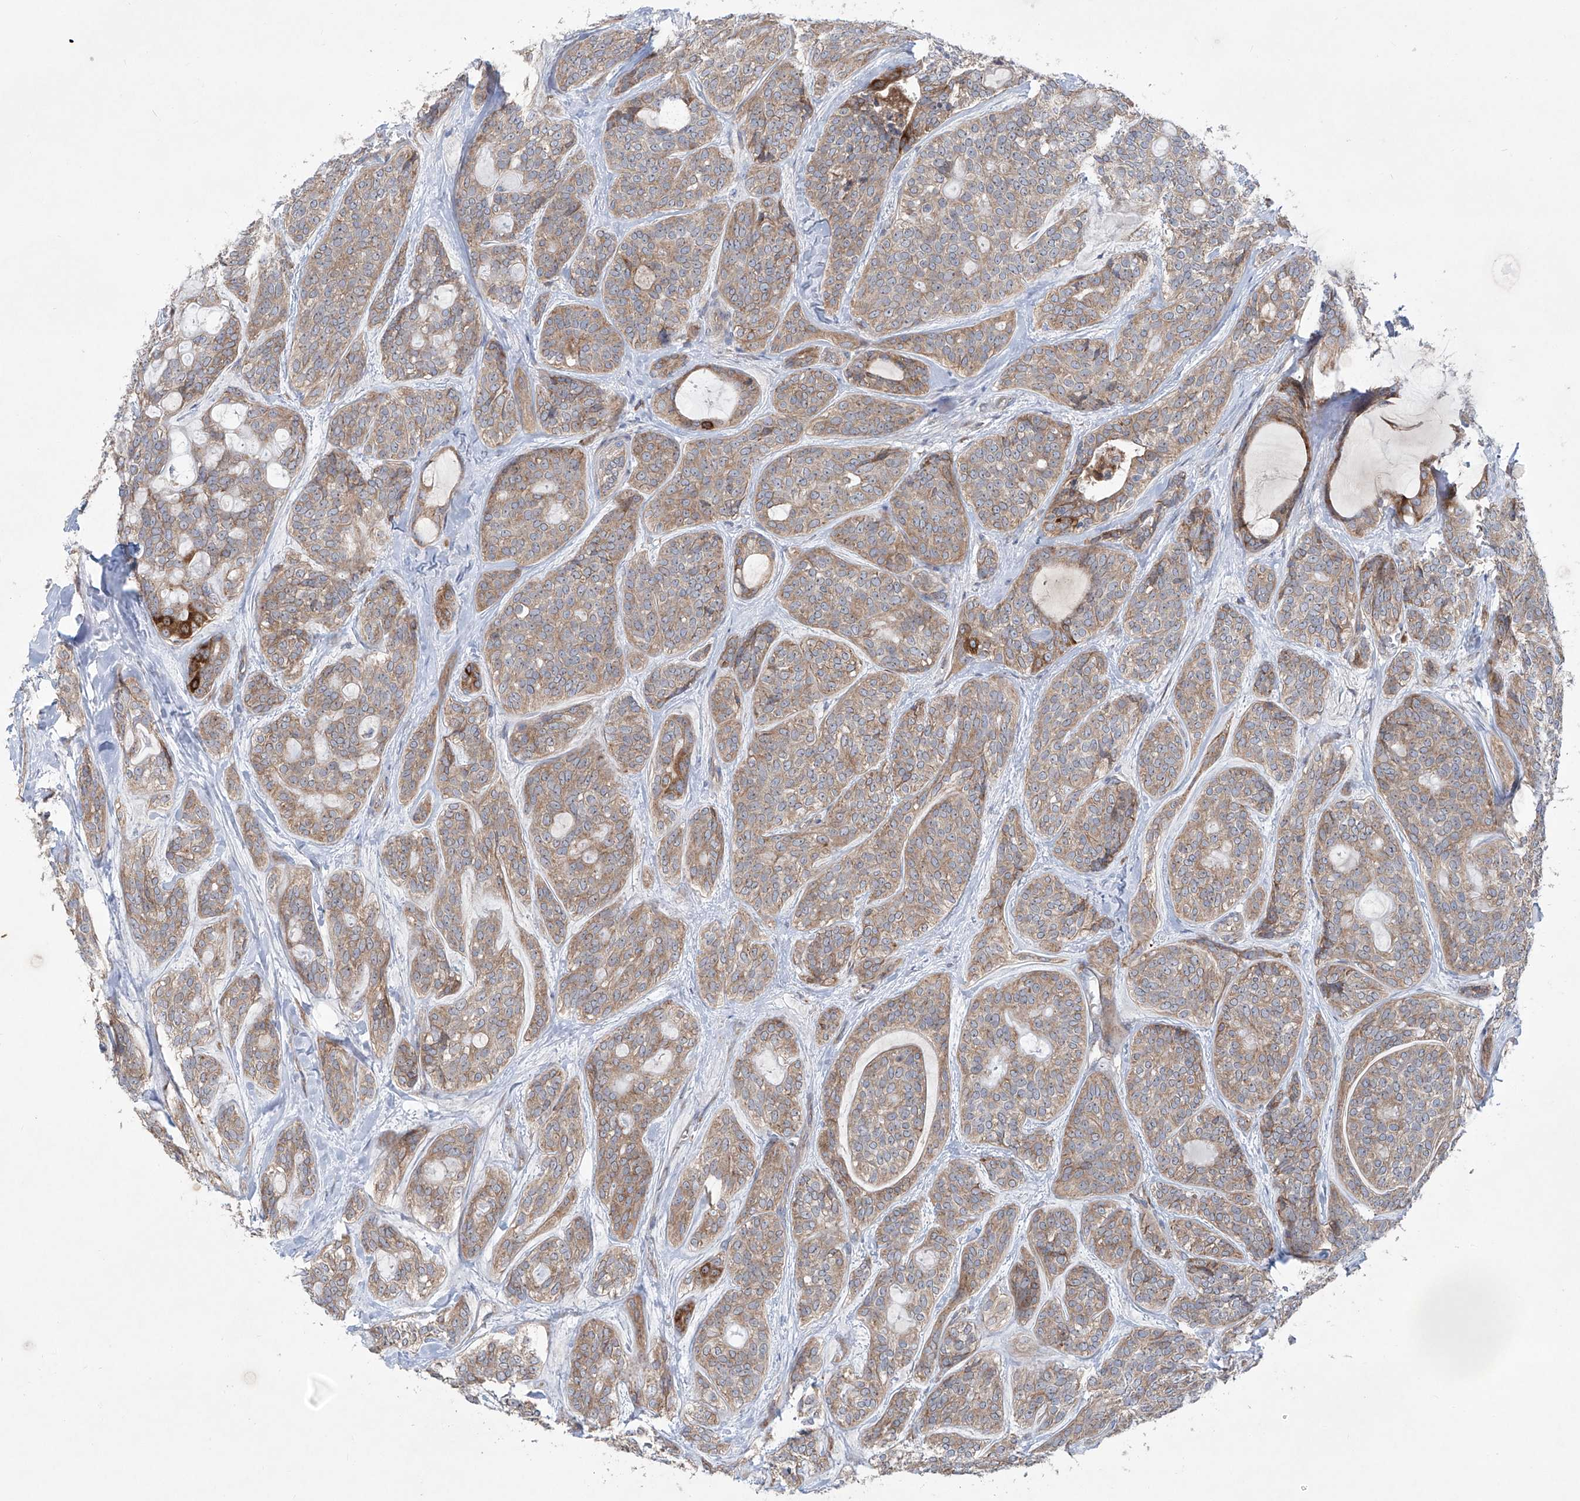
{"staining": {"intensity": "weak", "quantity": ">75%", "location": "cytoplasmic/membranous"}, "tissue": "head and neck cancer", "cell_type": "Tumor cells", "image_type": "cancer", "snomed": [{"axis": "morphology", "description": "Adenocarcinoma, NOS"}, {"axis": "topography", "description": "Head-Neck"}], "caption": "A brown stain shows weak cytoplasmic/membranous staining of a protein in head and neck adenocarcinoma tumor cells.", "gene": "KLC4", "patient": {"sex": "male", "age": 66}}